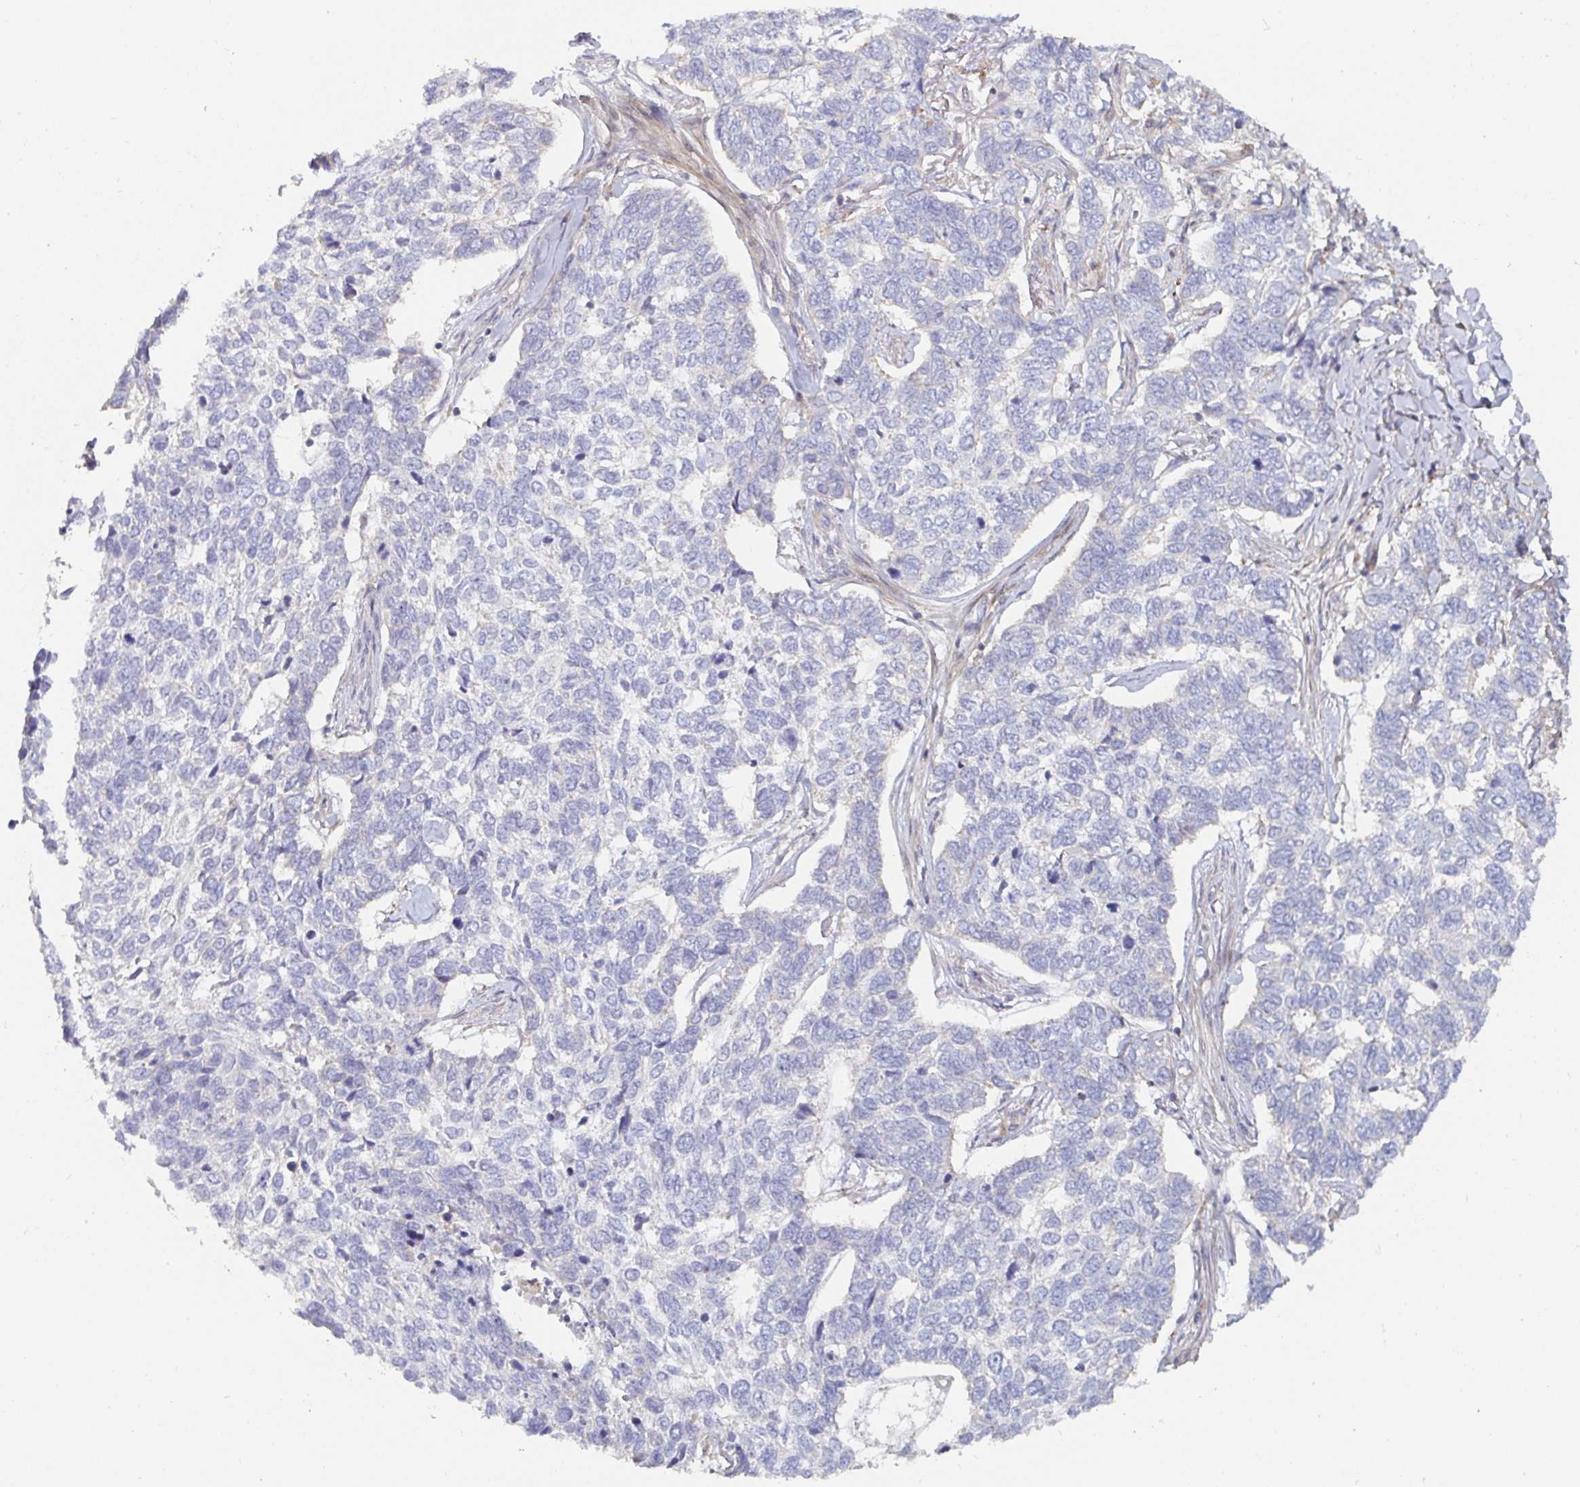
{"staining": {"intensity": "negative", "quantity": "none", "location": "none"}, "tissue": "skin cancer", "cell_type": "Tumor cells", "image_type": "cancer", "snomed": [{"axis": "morphology", "description": "Basal cell carcinoma"}, {"axis": "topography", "description": "Skin"}], "caption": "Tumor cells are negative for brown protein staining in skin basal cell carcinoma. (DAB immunohistochemistry (IHC) with hematoxylin counter stain).", "gene": "SSH2", "patient": {"sex": "female", "age": 65}}